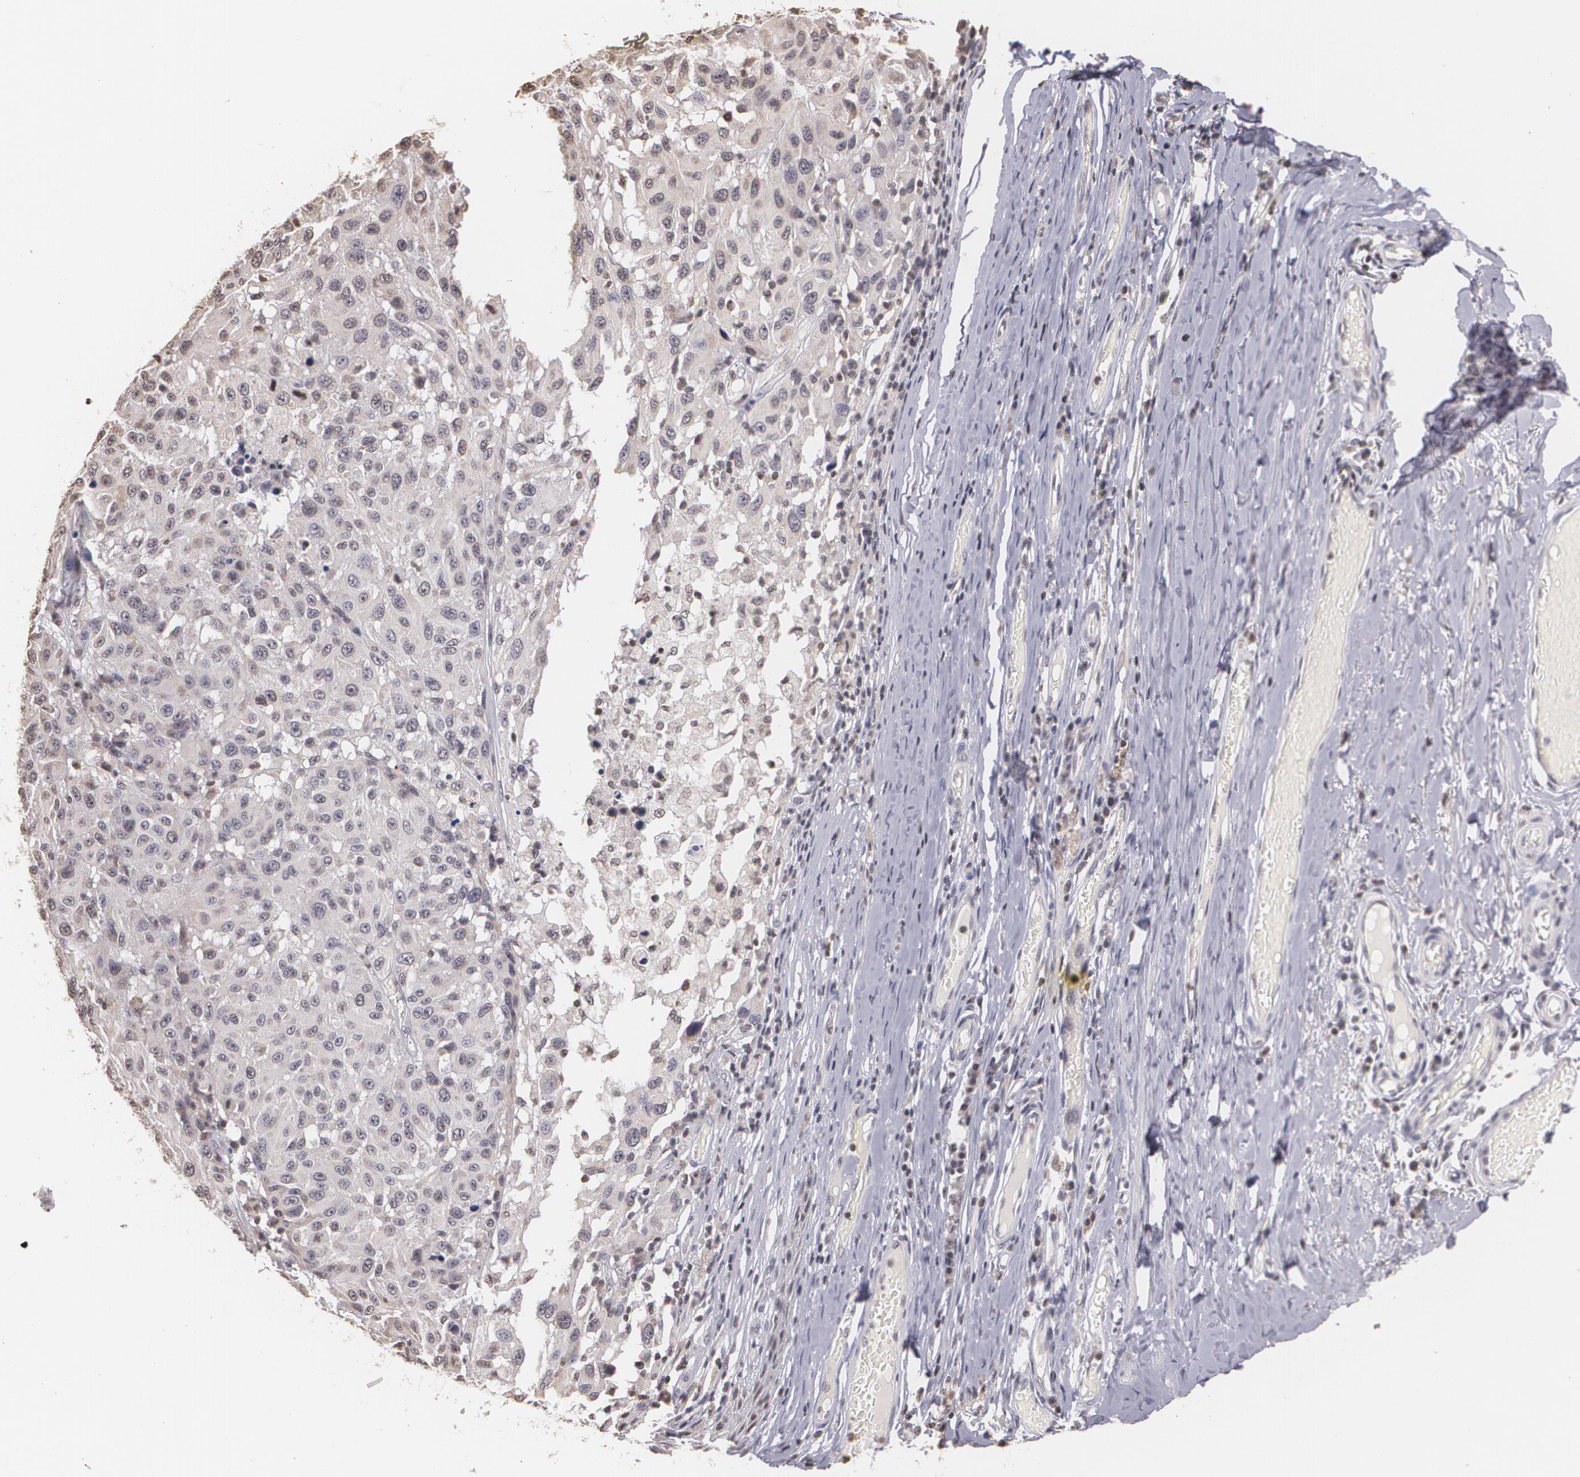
{"staining": {"intensity": "negative", "quantity": "none", "location": "none"}, "tissue": "melanoma", "cell_type": "Tumor cells", "image_type": "cancer", "snomed": [{"axis": "morphology", "description": "Malignant melanoma, NOS"}, {"axis": "topography", "description": "Skin"}], "caption": "This is an IHC image of malignant melanoma. There is no staining in tumor cells.", "gene": "THRB", "patient": {"sex": "female", "age": 77}}